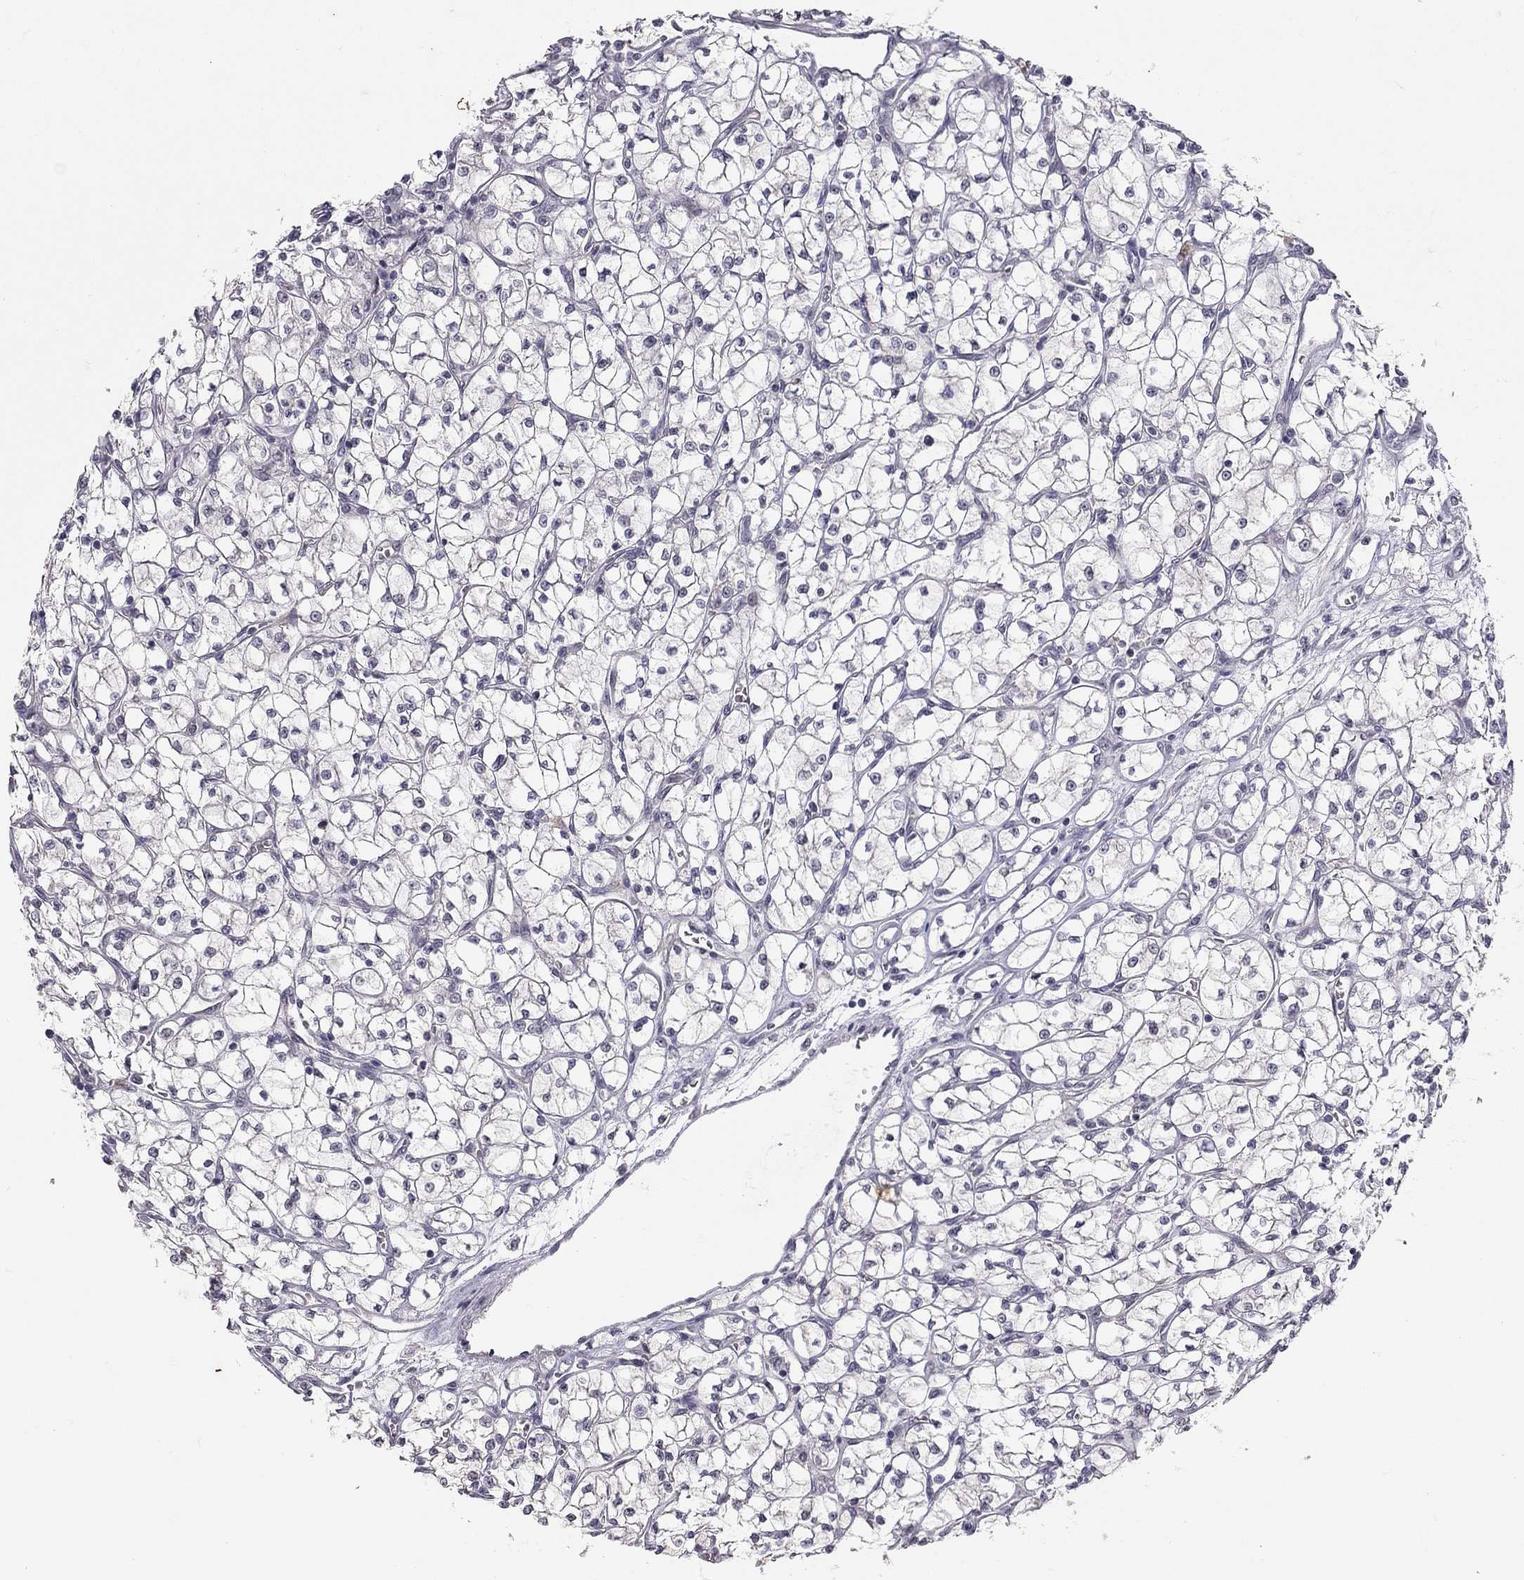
{"staining": {"intensity": "negative", "quantity": "none", "location": "none"}, "tissue": "renal cancer", "cell_type": "Tumor cells", "image_type": "cancer", "snomed": [{"axis": "morphology", "description": "Adenocarcinoma, NOS"}, {"axis": "topography", "description": "Kidney"}], "caption": "Tumor cells show no significant protein staining in adenocarcinoma (renal). Brightfield microscopy of immunohistochemistry (IHC) stained with DAB (3,3'-diaminobenzidine) (brown) and hematoxylin (blue), captured at high magnification.", "gene": "STXBP6", "patient": {"sex": "female", "age": 64}}